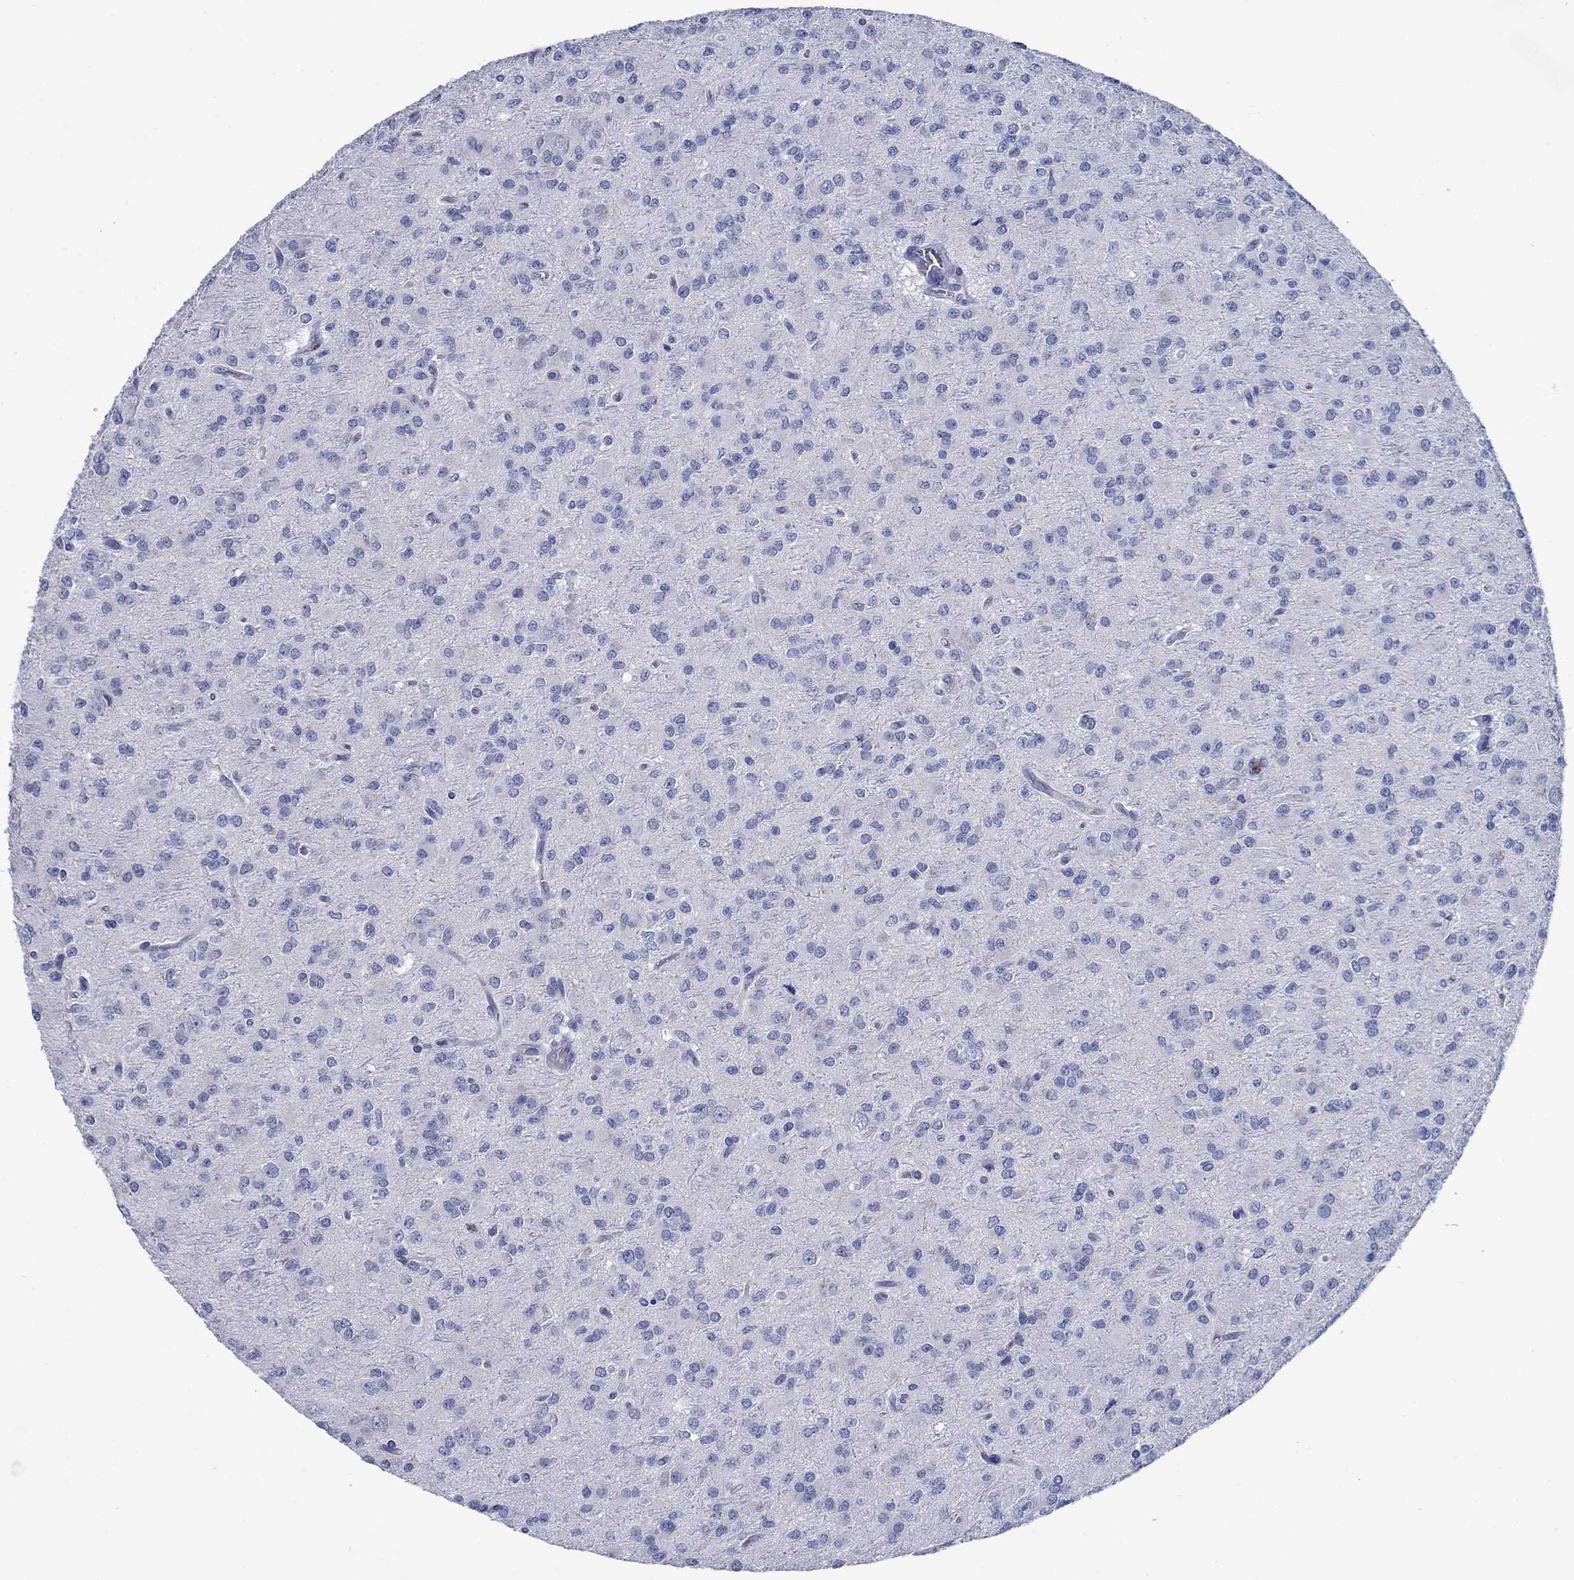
{"staining": {"intensity": "negative", "quantity": "none", "location": "none"}, "tissue": "glioma", "cell_type": "Tumor cells", "image_type": "cancer", "snomed": [{"axis": "morphology", "description": "Glioma, malignant, Low grade"}, {"axis": "topography", "description": "Brain"}], "caption": "Glioma was stained to show a protein in brown. There is no significant positivity in tumor cells.", "gene": "TRIM16", "patient": {"sex": "male", "age": 27}}